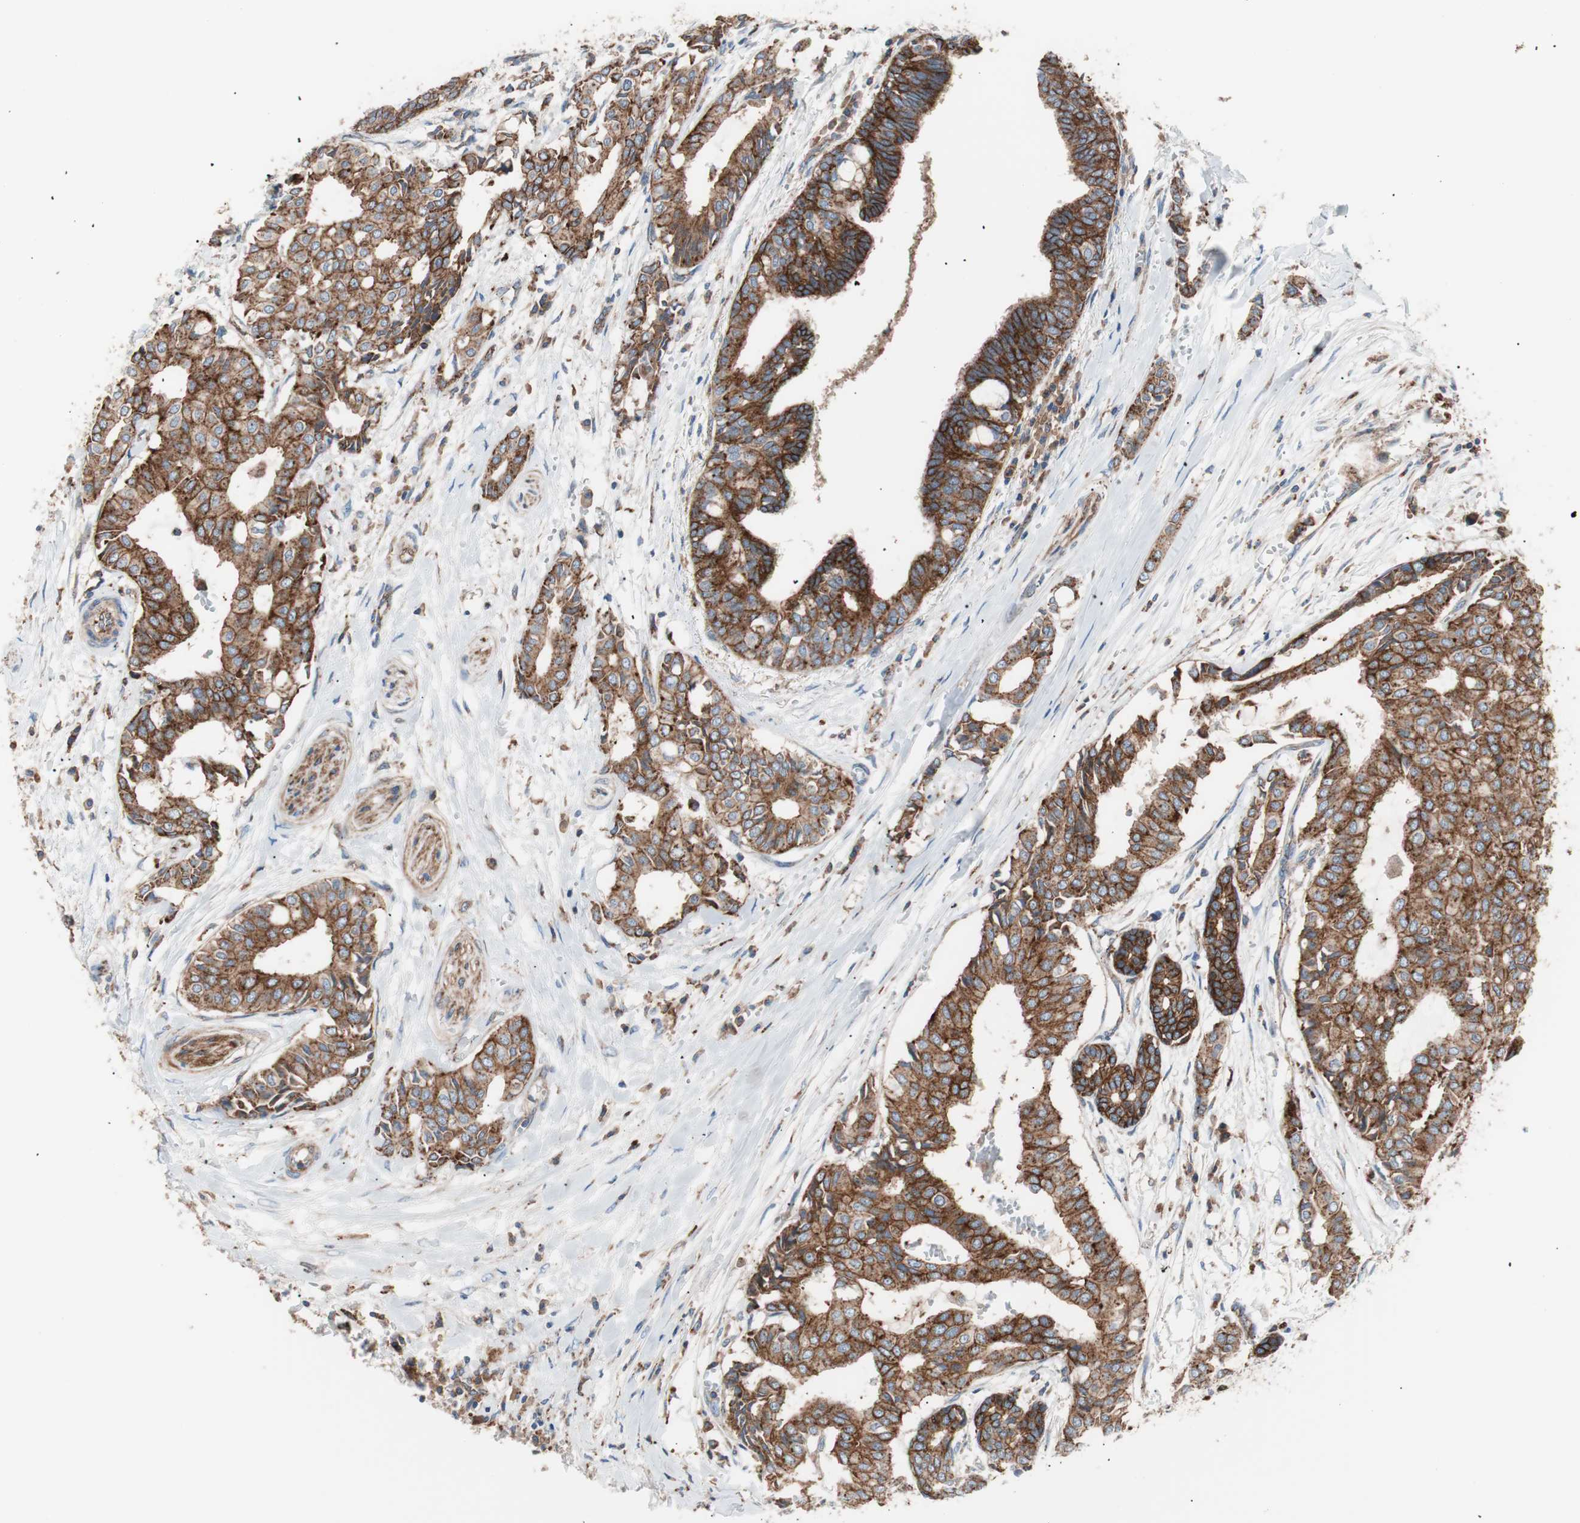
{"staining": {"intensity": "strong", "quantity": ">75%", "location": "cytoplasmic/membranous"}, "tissue": "head and neck cancer", "cell_type": "Tumor cells", "image_type": "cancer", "snomed": [{"axis": "morphology", "description": "Adenocarcinoma, NOS"}, {"axis": "topography", "description": "Salivary gland"}, {"axis": "topography", "description": "Head-Neck"}], "caption": "Protein staining shows strong cytoplasmic/membranous staining in approximately >75% of tumor cells in head and neck cancer (adenocarcinoma).", "gene": "FLOT2", "patient": {"sex": "female", "age": 59}}